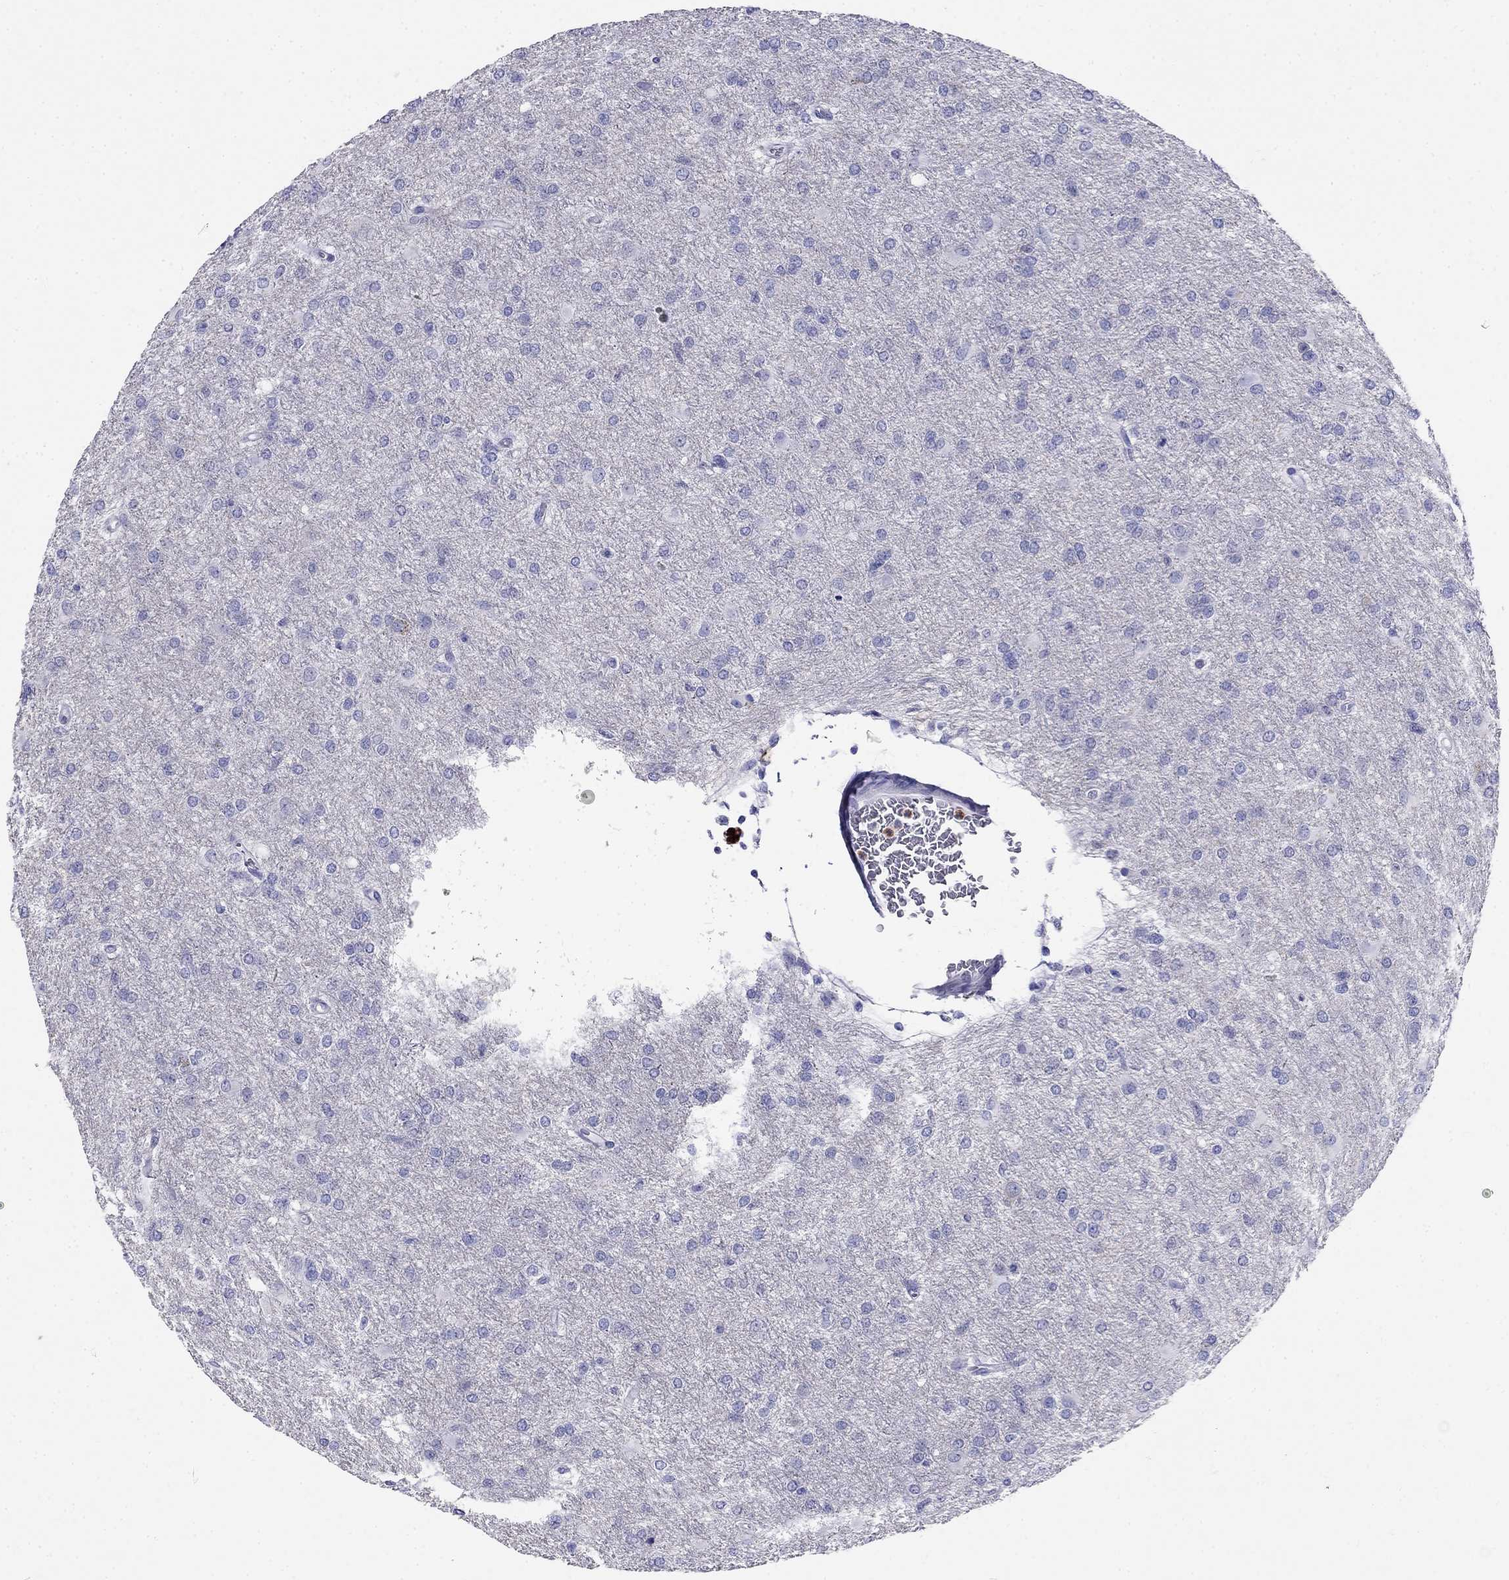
{"staining": {"intensity": "negative", "quantity": "none", "location": "none"}, "tissue": "glioma", "cell_type": "Tumor cells", "image_type": "cancer", "snomed": [{"axis": "morphology", "description": "Glioma, malignant, High grade"}, {"axis": "topography", "description": "Brain"}], "caption": "DAB immunohistochemical staining of human glioma displays no significant positivity in tumor cells.", "gene": "PPP1R36", "patient": {"sex": "male", "age": 68}}